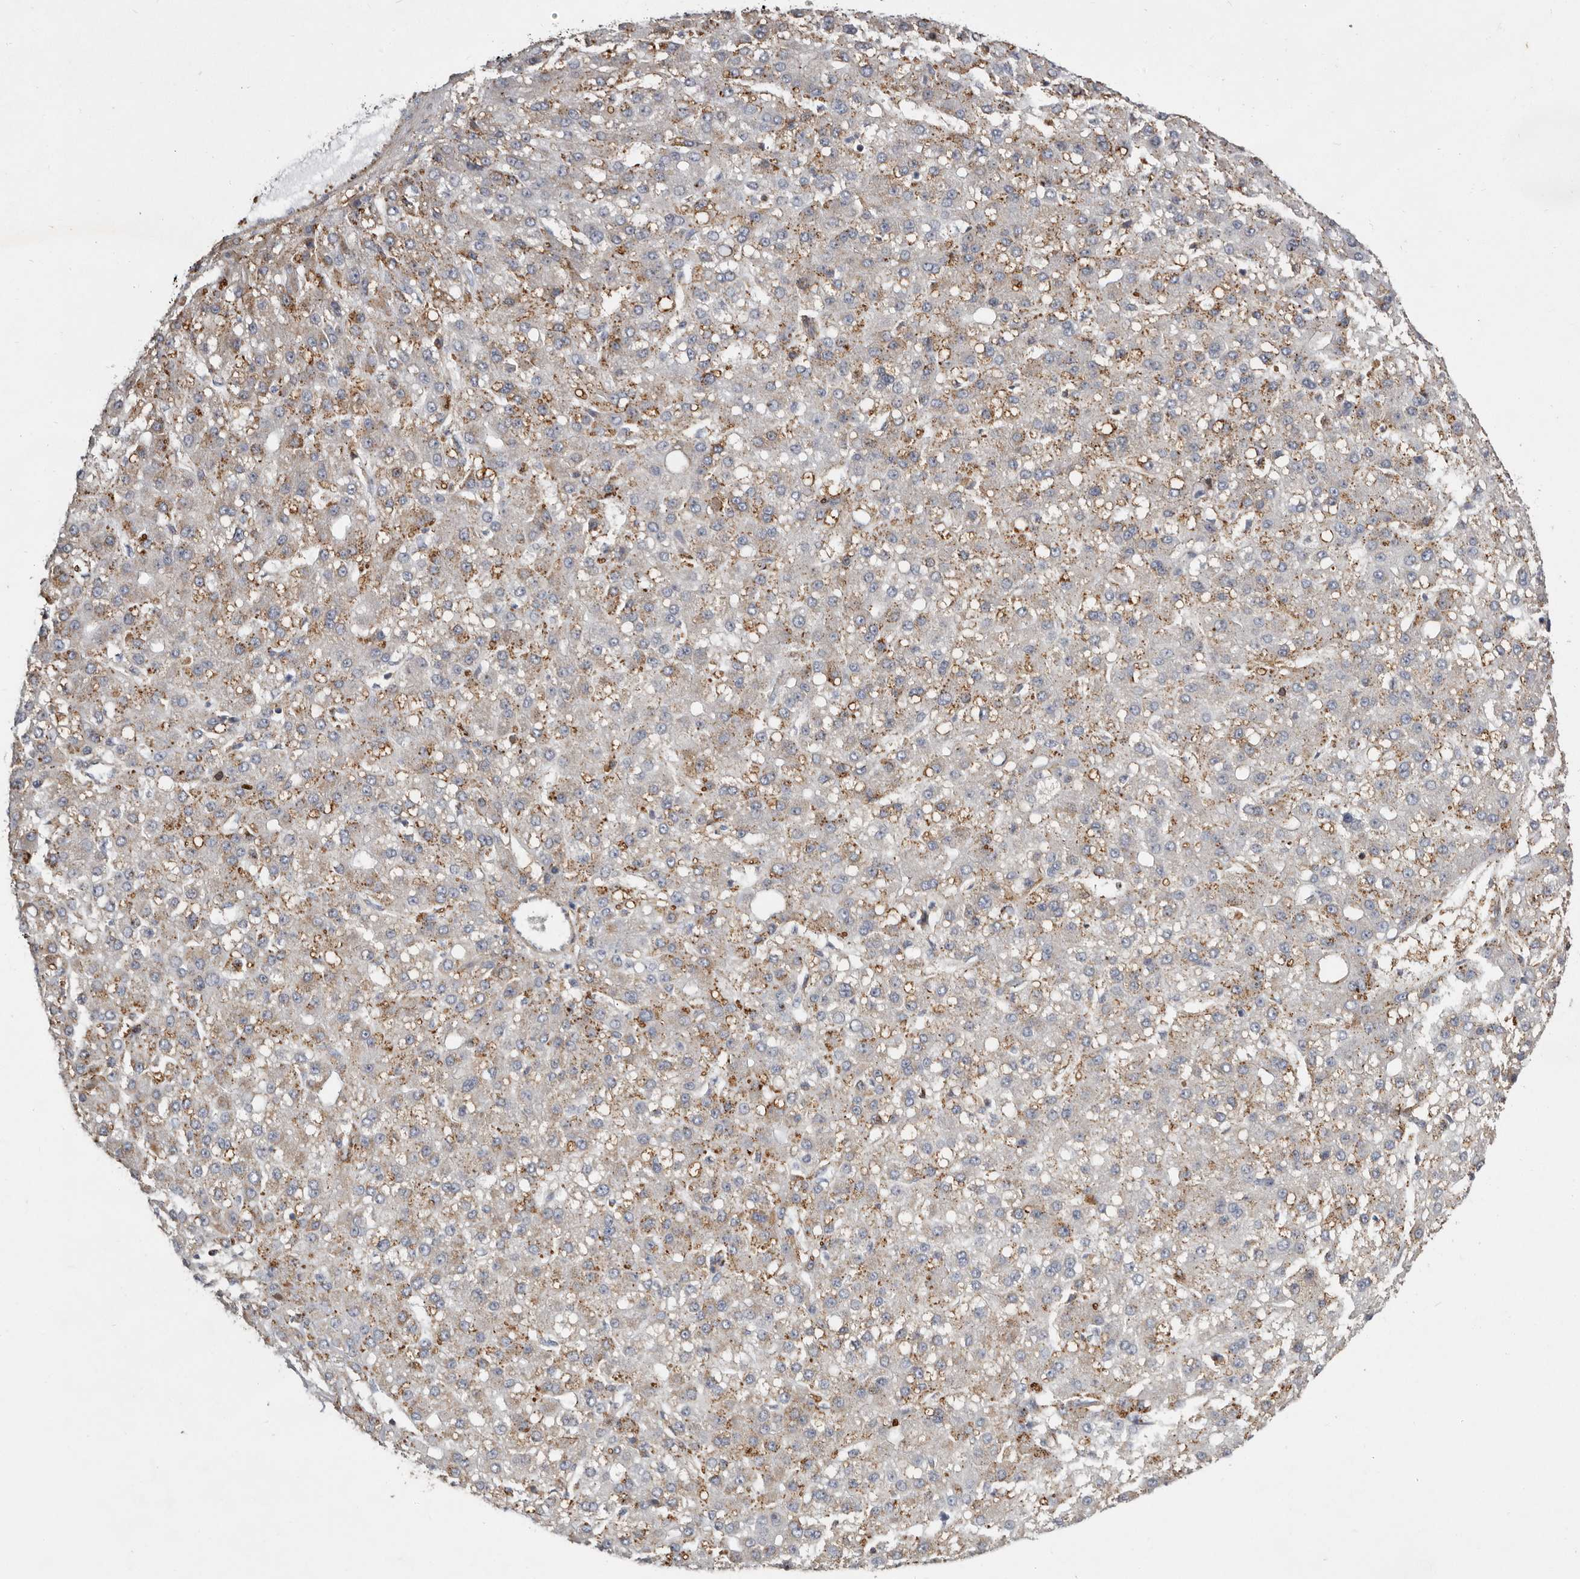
{"staining": {"intensity": "moderate", "quantity": ">75%", "location": "cytoplasmic/membranous"}, "tissue": "liver cancer", "cell_type": "Tumor cells", "image_type": "cancer", "snomed": [{"axis": "morphology", "description": "Carcinoma, Hepatocellular, NOS"}, {"axis": "topography", "description": "Liver"}], "caption": "This histopathology image shows immunohistochemistry staining of human hepatocellular carcinoma (liver), with medium moderate cytoplasmic/membranous expression in about >75% of tumor cells.", "gene": "KIF26B", "patient": {"sex": "male", "age": 67}}